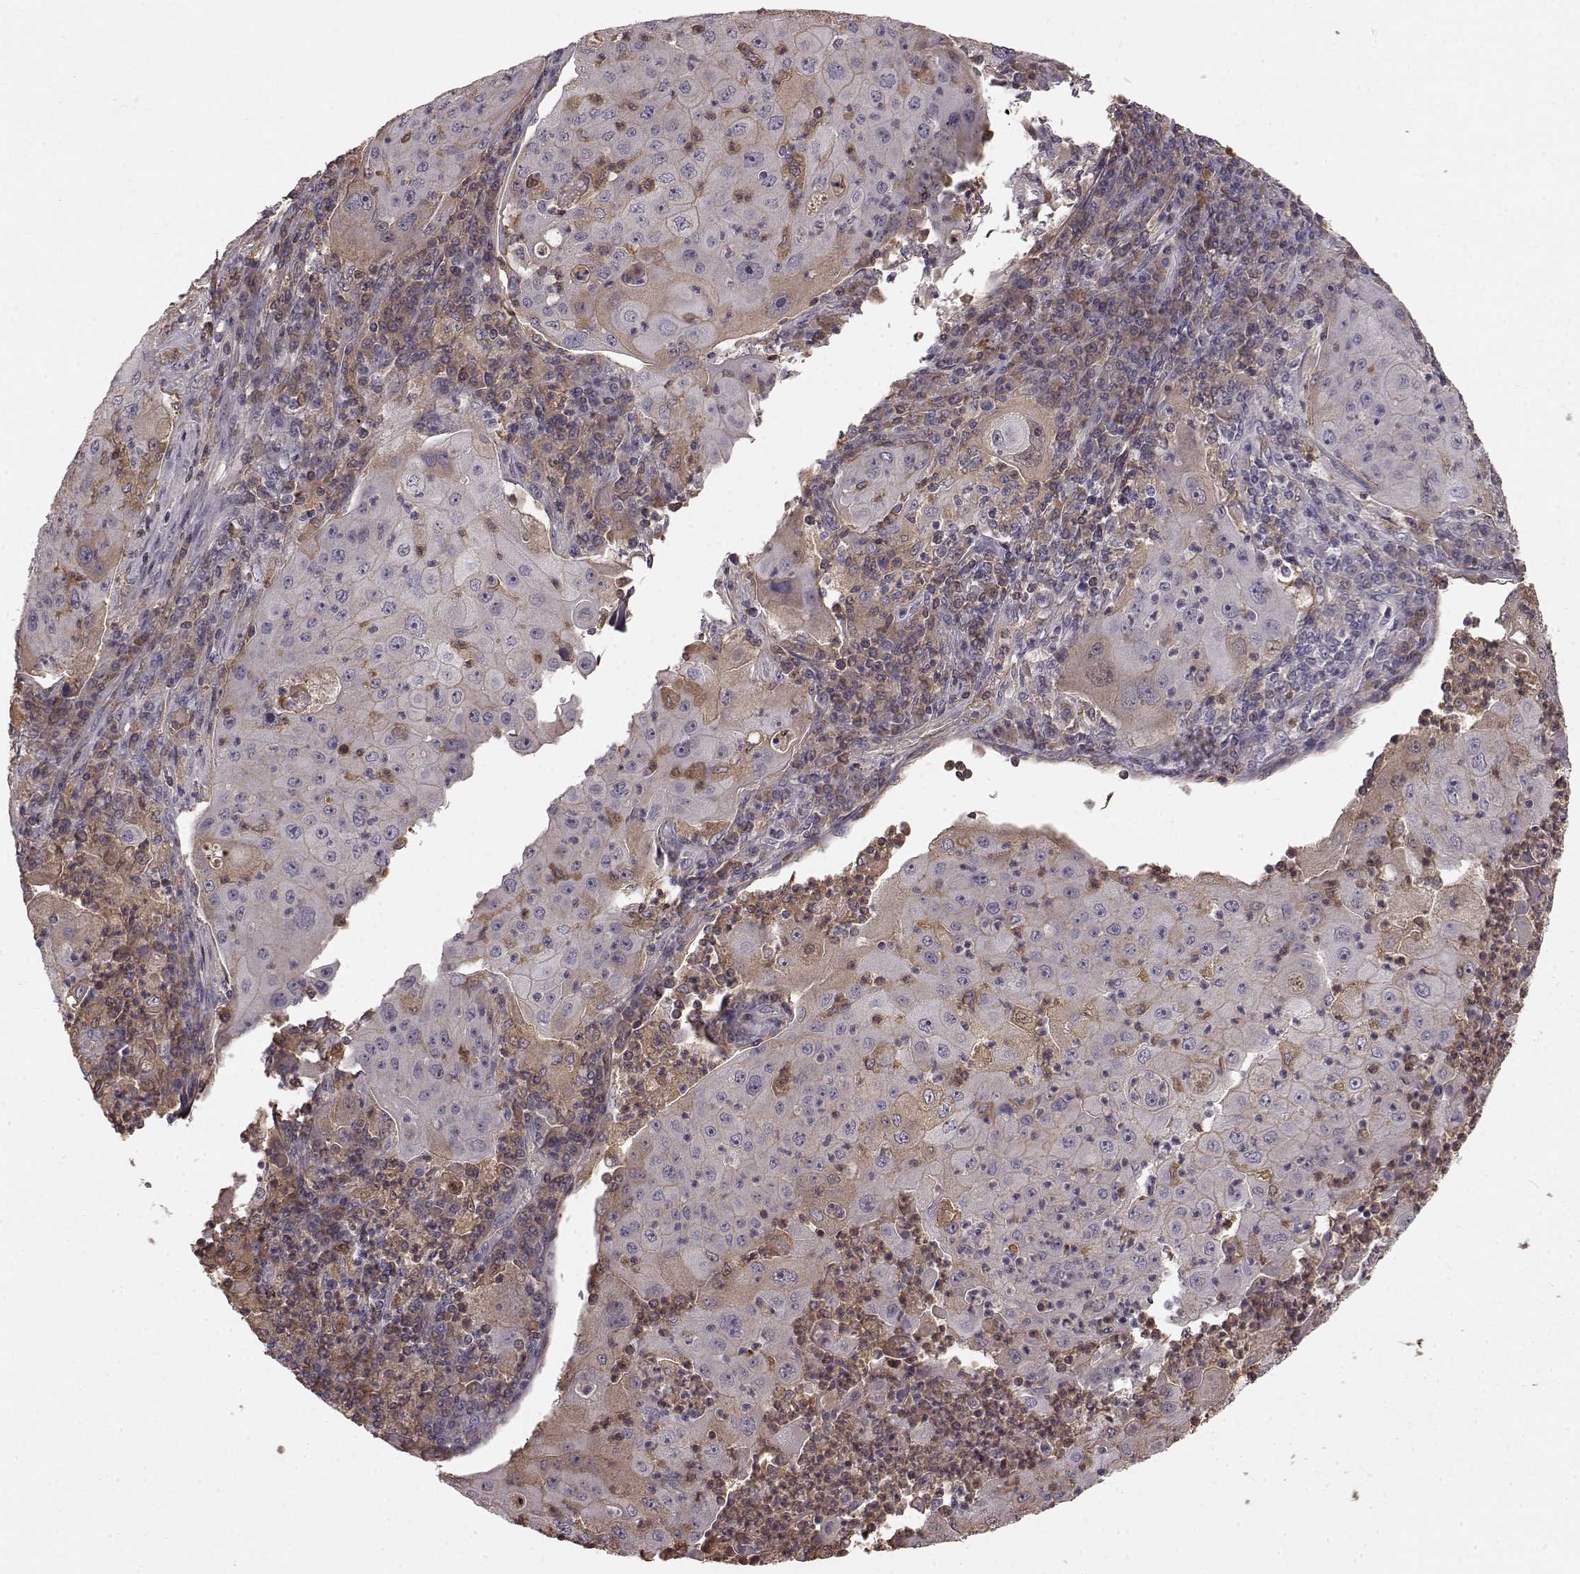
{"staining": {"intensity": "weak", "quantity": "<25%", "location": "cytoplasmic/membranous"}, "tissue": "lung cancer", "cell_type": "Tumor cells", "image_type": "cancer", "snomed": [{"axis": "morphology", "description": "Squamous cell carcinoma, NOS"}, {"axis": "topography", "description": "Lung"}], "caption": "DAB immunohistochemical staining of human lung squamous cell carcinoma exhibits no significant staining in tumor cells.", "gene": "SLC22A18", "patient": {"sex": "female", "age": 59}}